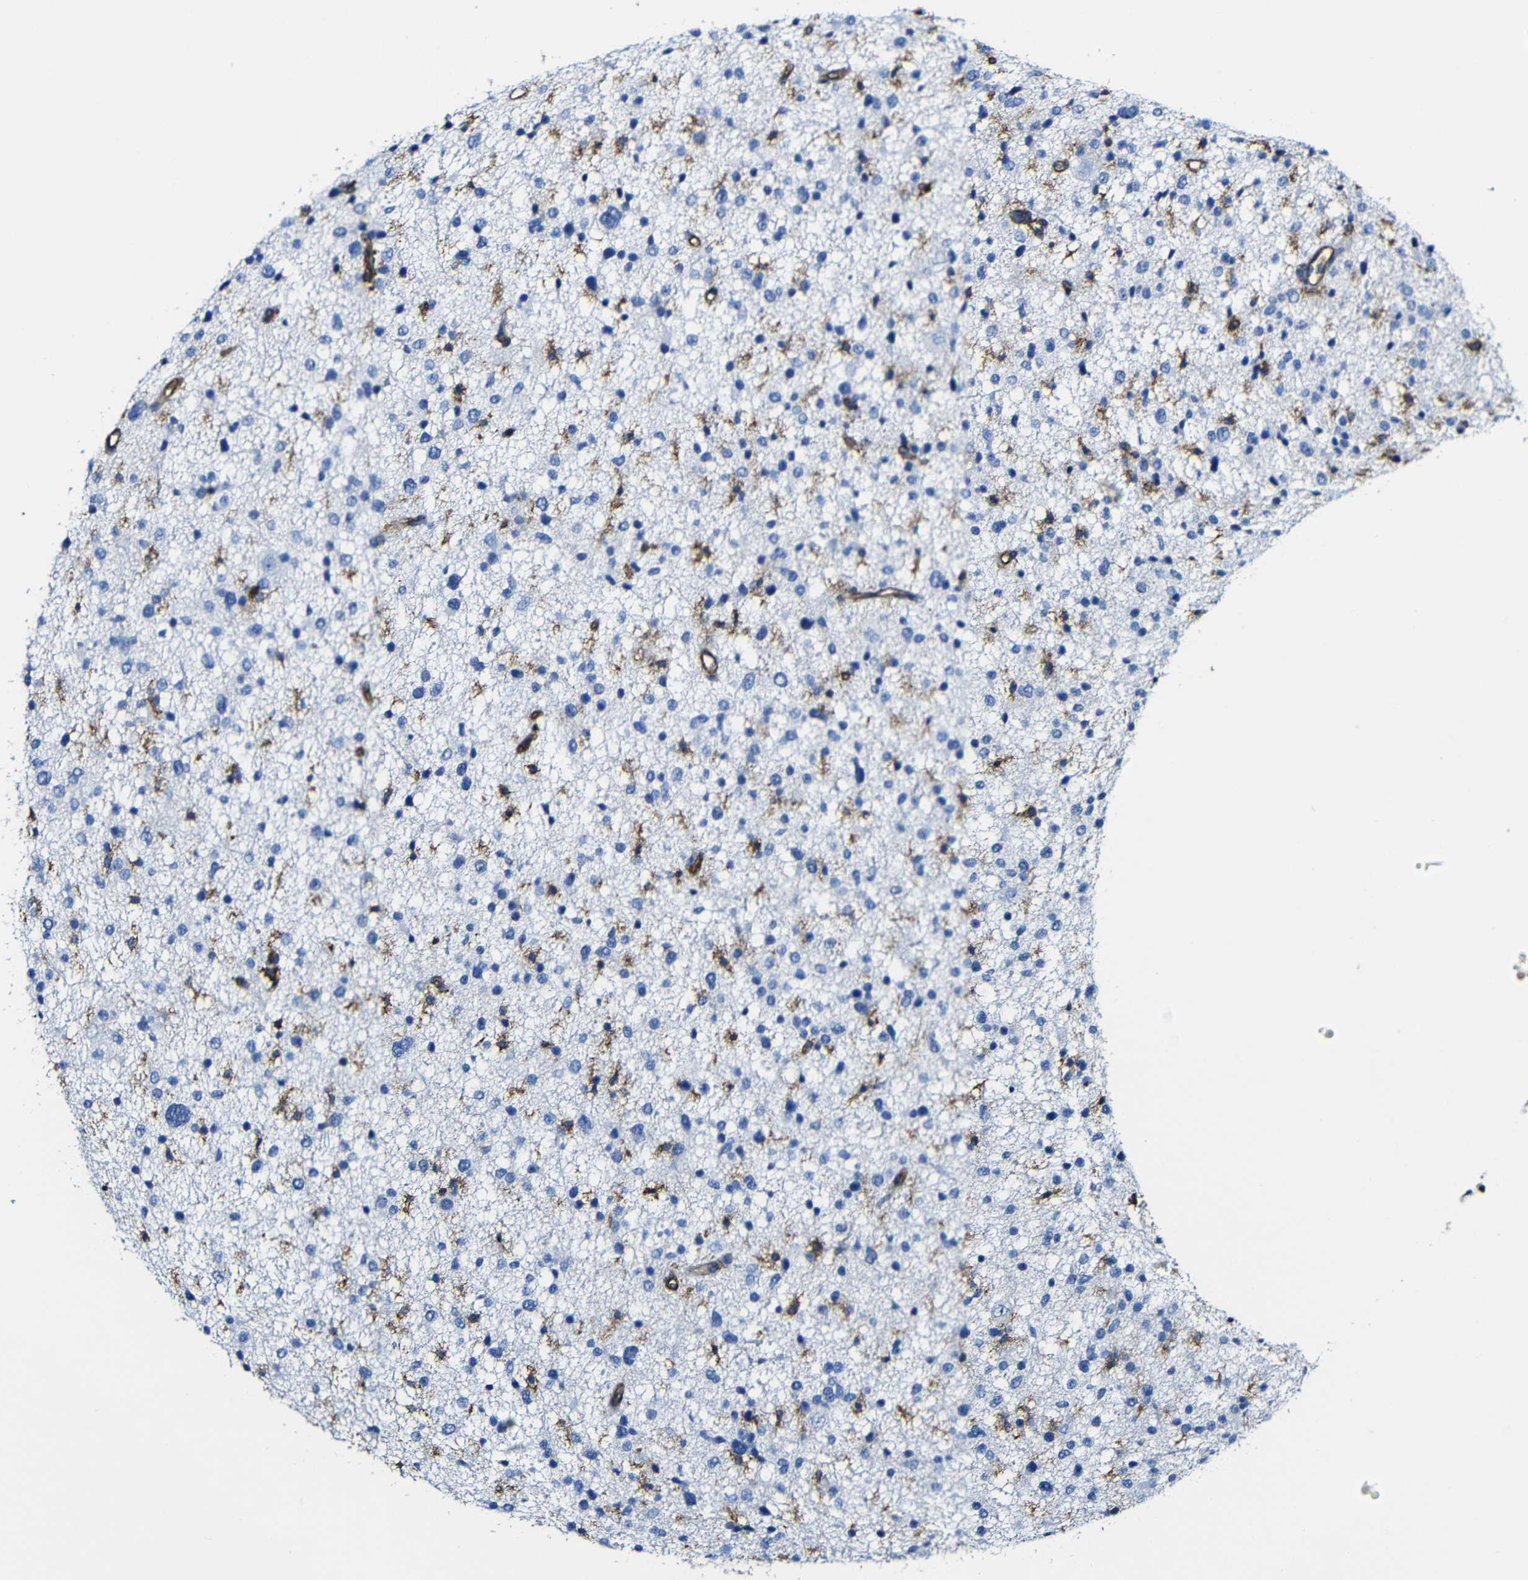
{"staining": {"intensity": "moderate", "quantity": "<25%", "location": "cytoplasmic/membranous"}, "tissue": "glioma", "cell_type": "Tumor cells", "image_type": "cancer", "snomed": [{"axis": "morphology", "description": "Glioma, malignant, Low grade"}, {"axis": "topography", "description": "Brain"}], "caption": "A micrograph of human glioma stained for a protein demonstrates moderate cytoplasmic/membranous brown staining in tumor cells.", "gene": "MSN", "patient": {"sex": "female", "age": 37}}